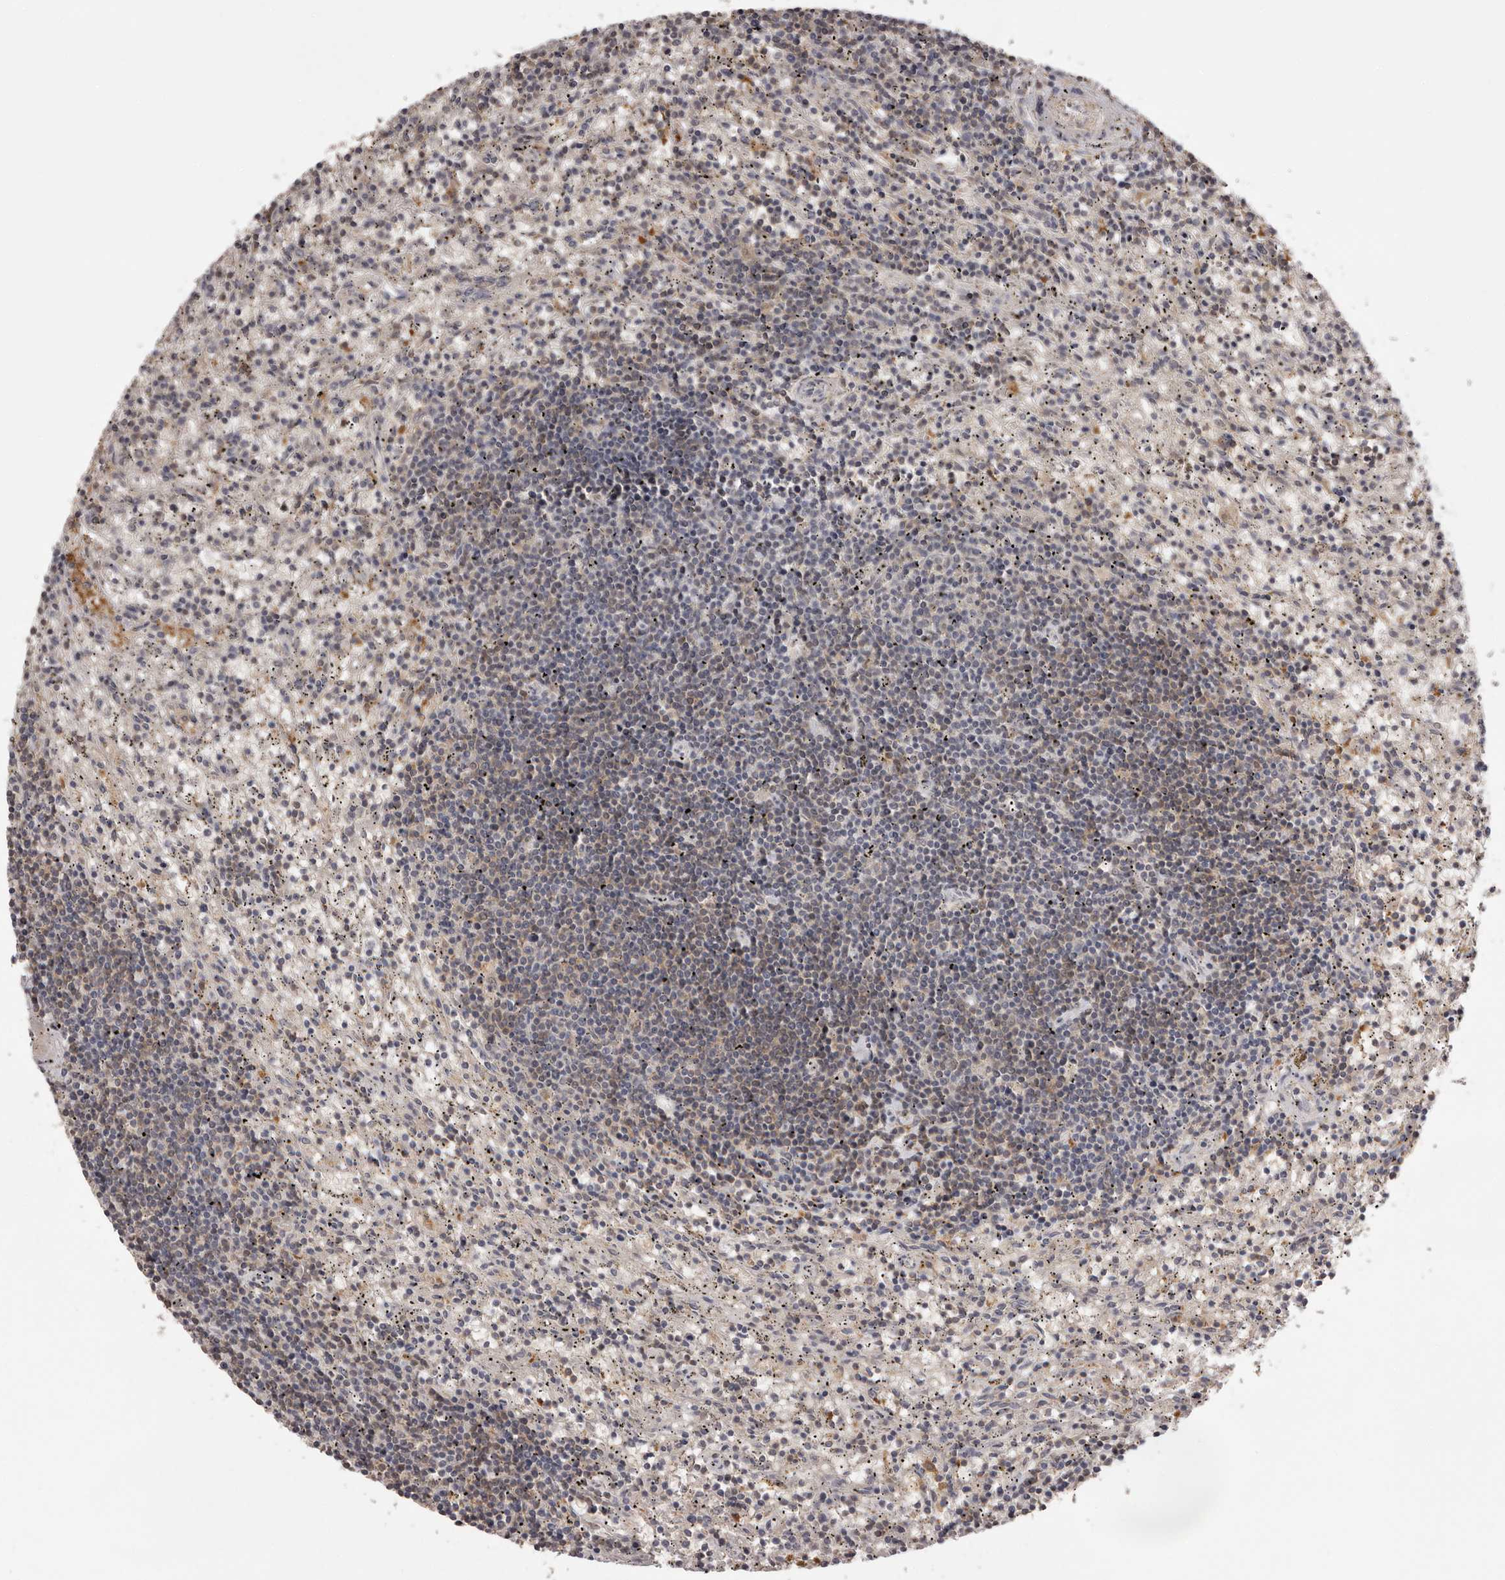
{"staining": {"intensity": "weak", "quantity": "<25%", "location": "cytoplasmic/membranous"}, "tissue": "lymphoma", "cell_type": "Tumor cells", "image_type": "cancer", "snomed": [{"axis": "morphology", "description": "Malignant lymphoma, non-Hodgkin's type, Low grade"}, {"axis": "topography", "description": "Spleen"}], "caption": "Tumor cells show no significant expression in lymphoma.", "gene": "MDH1", "patient": {"sex": "male", "age": 76}}